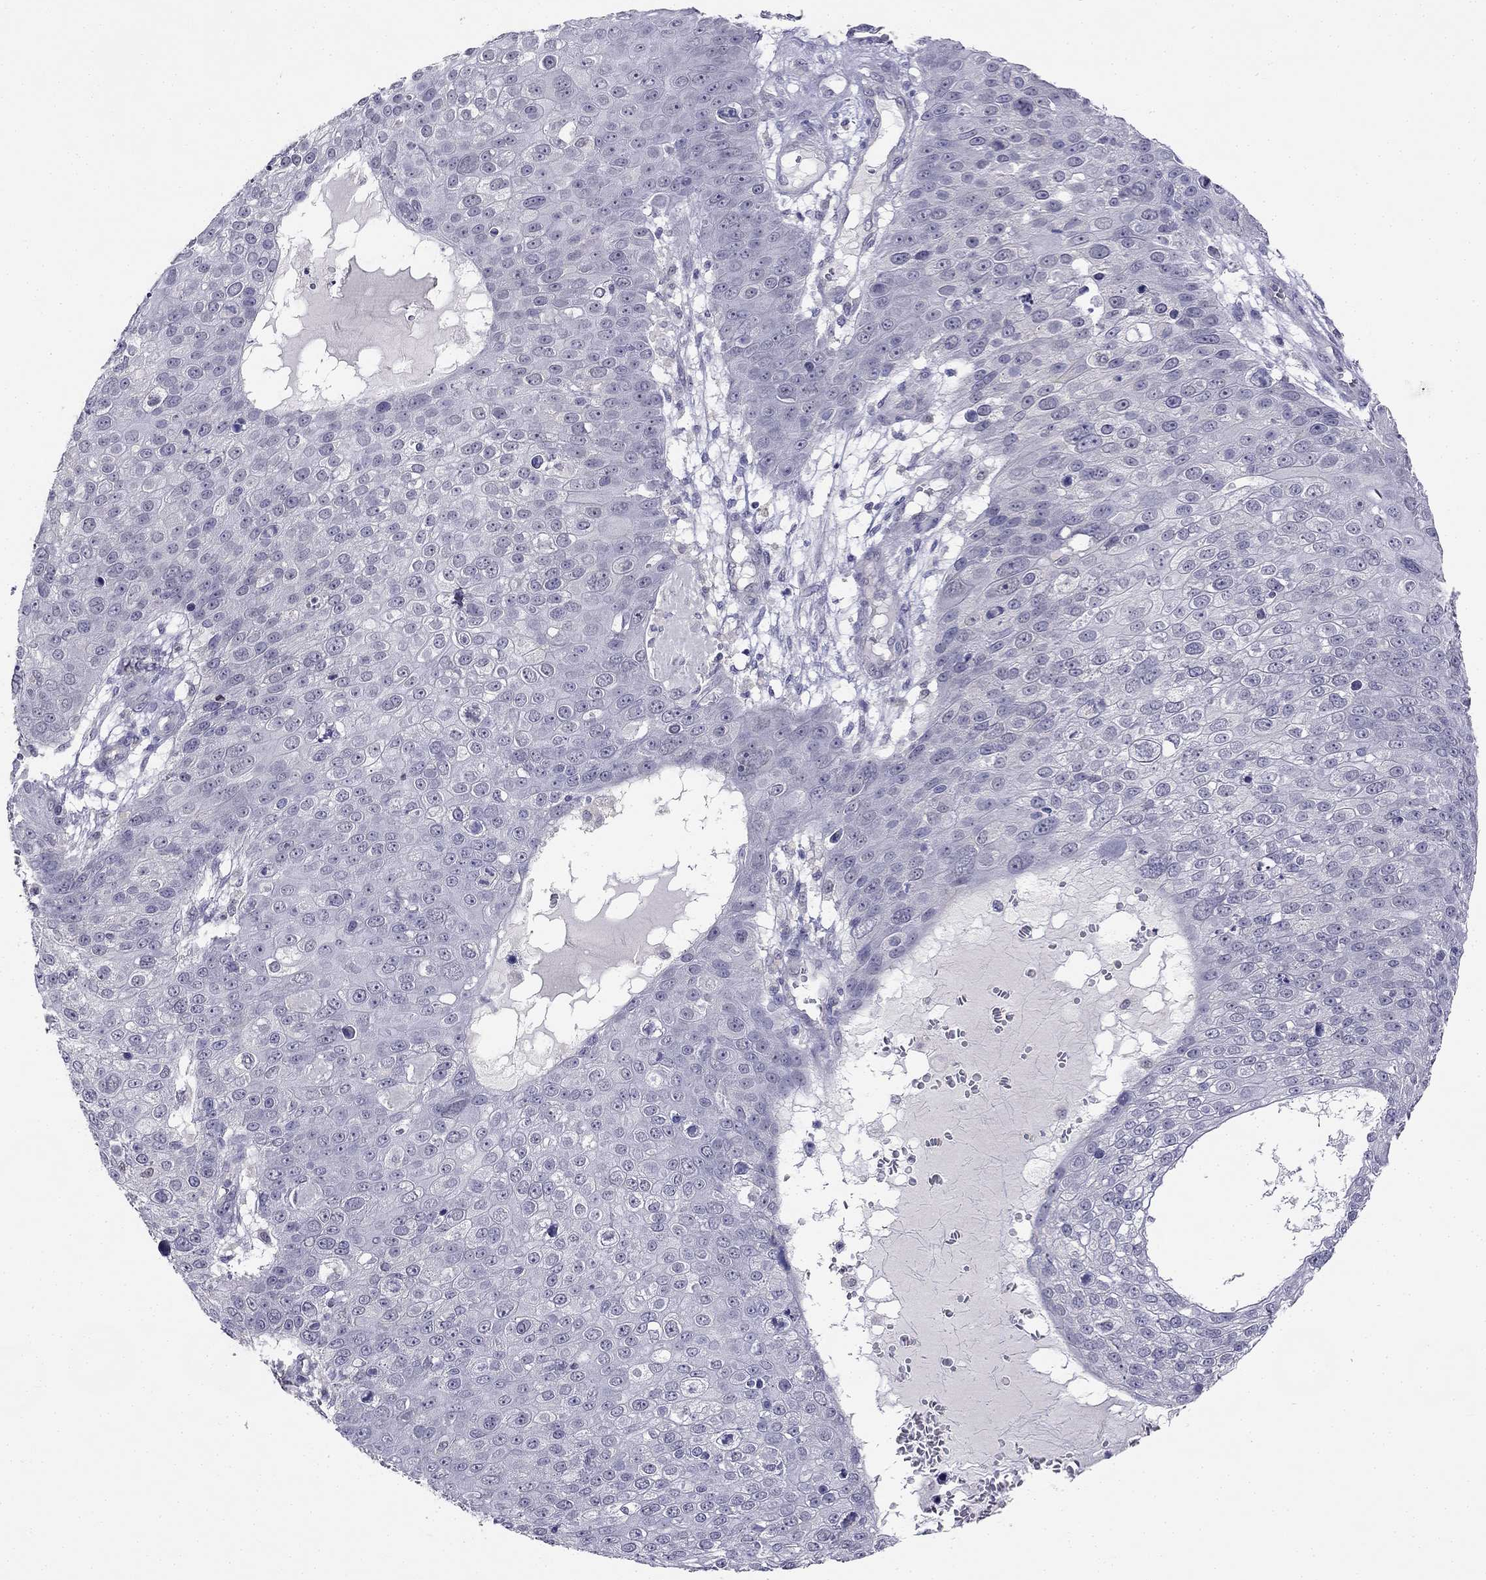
{"staining": {"intensity": "negative", "quantity": "none", "location": "none"}, "tissue": "skin cancer", "cell_type": "Tumor cells", "image_type": "cancer", "snomed": [{"axis": "morphology", "description": "Squamous cell carcinoma, NOS"}, {"axis": "topography", "description": "Skin"}], "caption": "Skin cancer was stained to show a protein in brown. There is no significant staining in tumor cells. The staining was performed using DAB (3,3'-diaminobenzidine) to visualize the protein expression in brown, while the nuclei were stained in blue with hematoxylin (Magnification: 20x).", "gene": "C16orf89", "patient": {"sex": "male", "age": 71}}